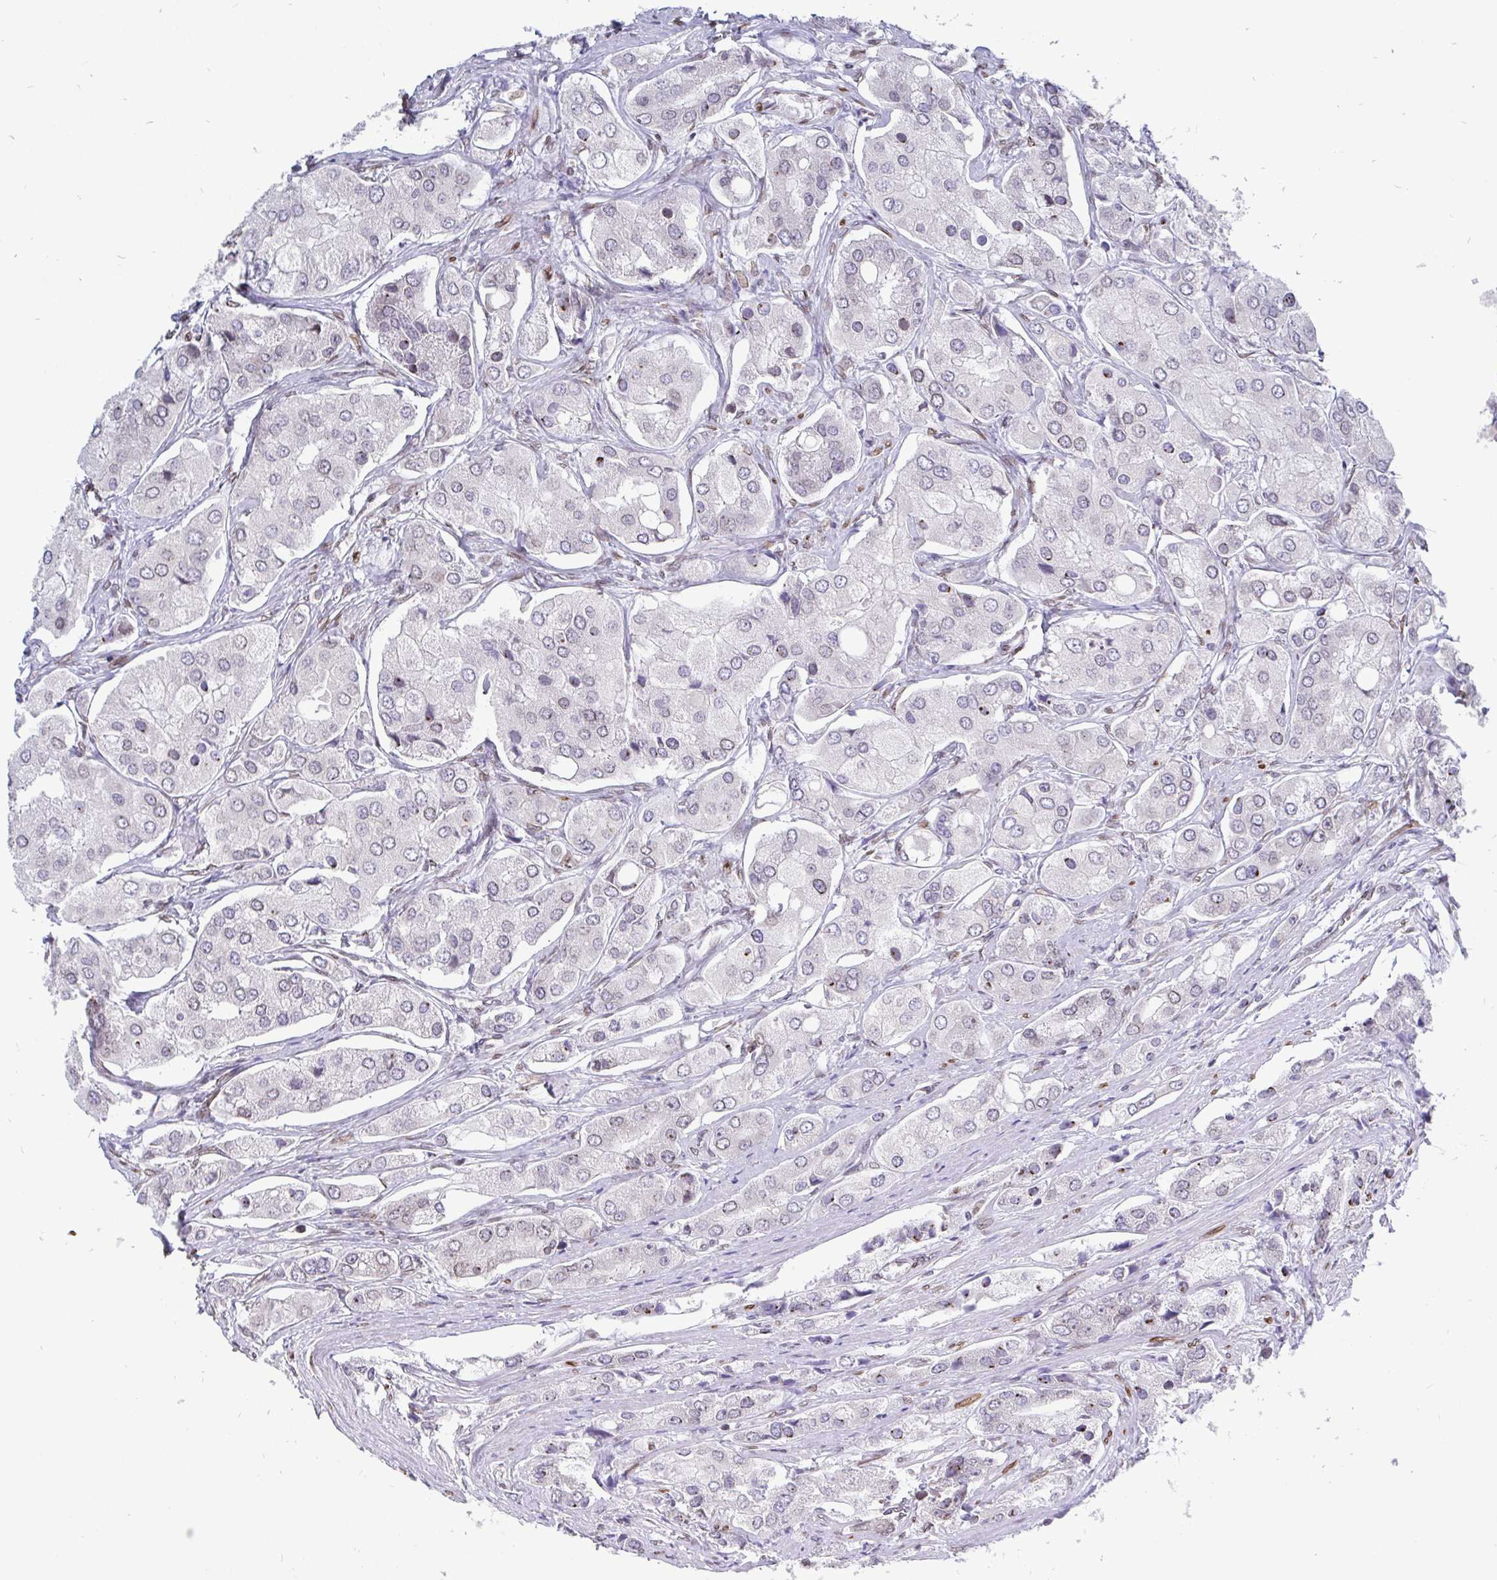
{"staining": {"intensity": "negative", "quantity": "none", "location": "none"}, "tissue": "prostate cancer", "cell_type": "Tumor cells", "image_type": "cancer", "snomed": [{"axis": "morphology", "description": "Adenocarcinoma, Low grade"}, {"axis": "topography", "description": "Prostate"}], "caption": "Tumor cells are negative for protein expression in human prostate cancer.", "gene": "EMD", "patient": {"sex": "male", "age": 69}}